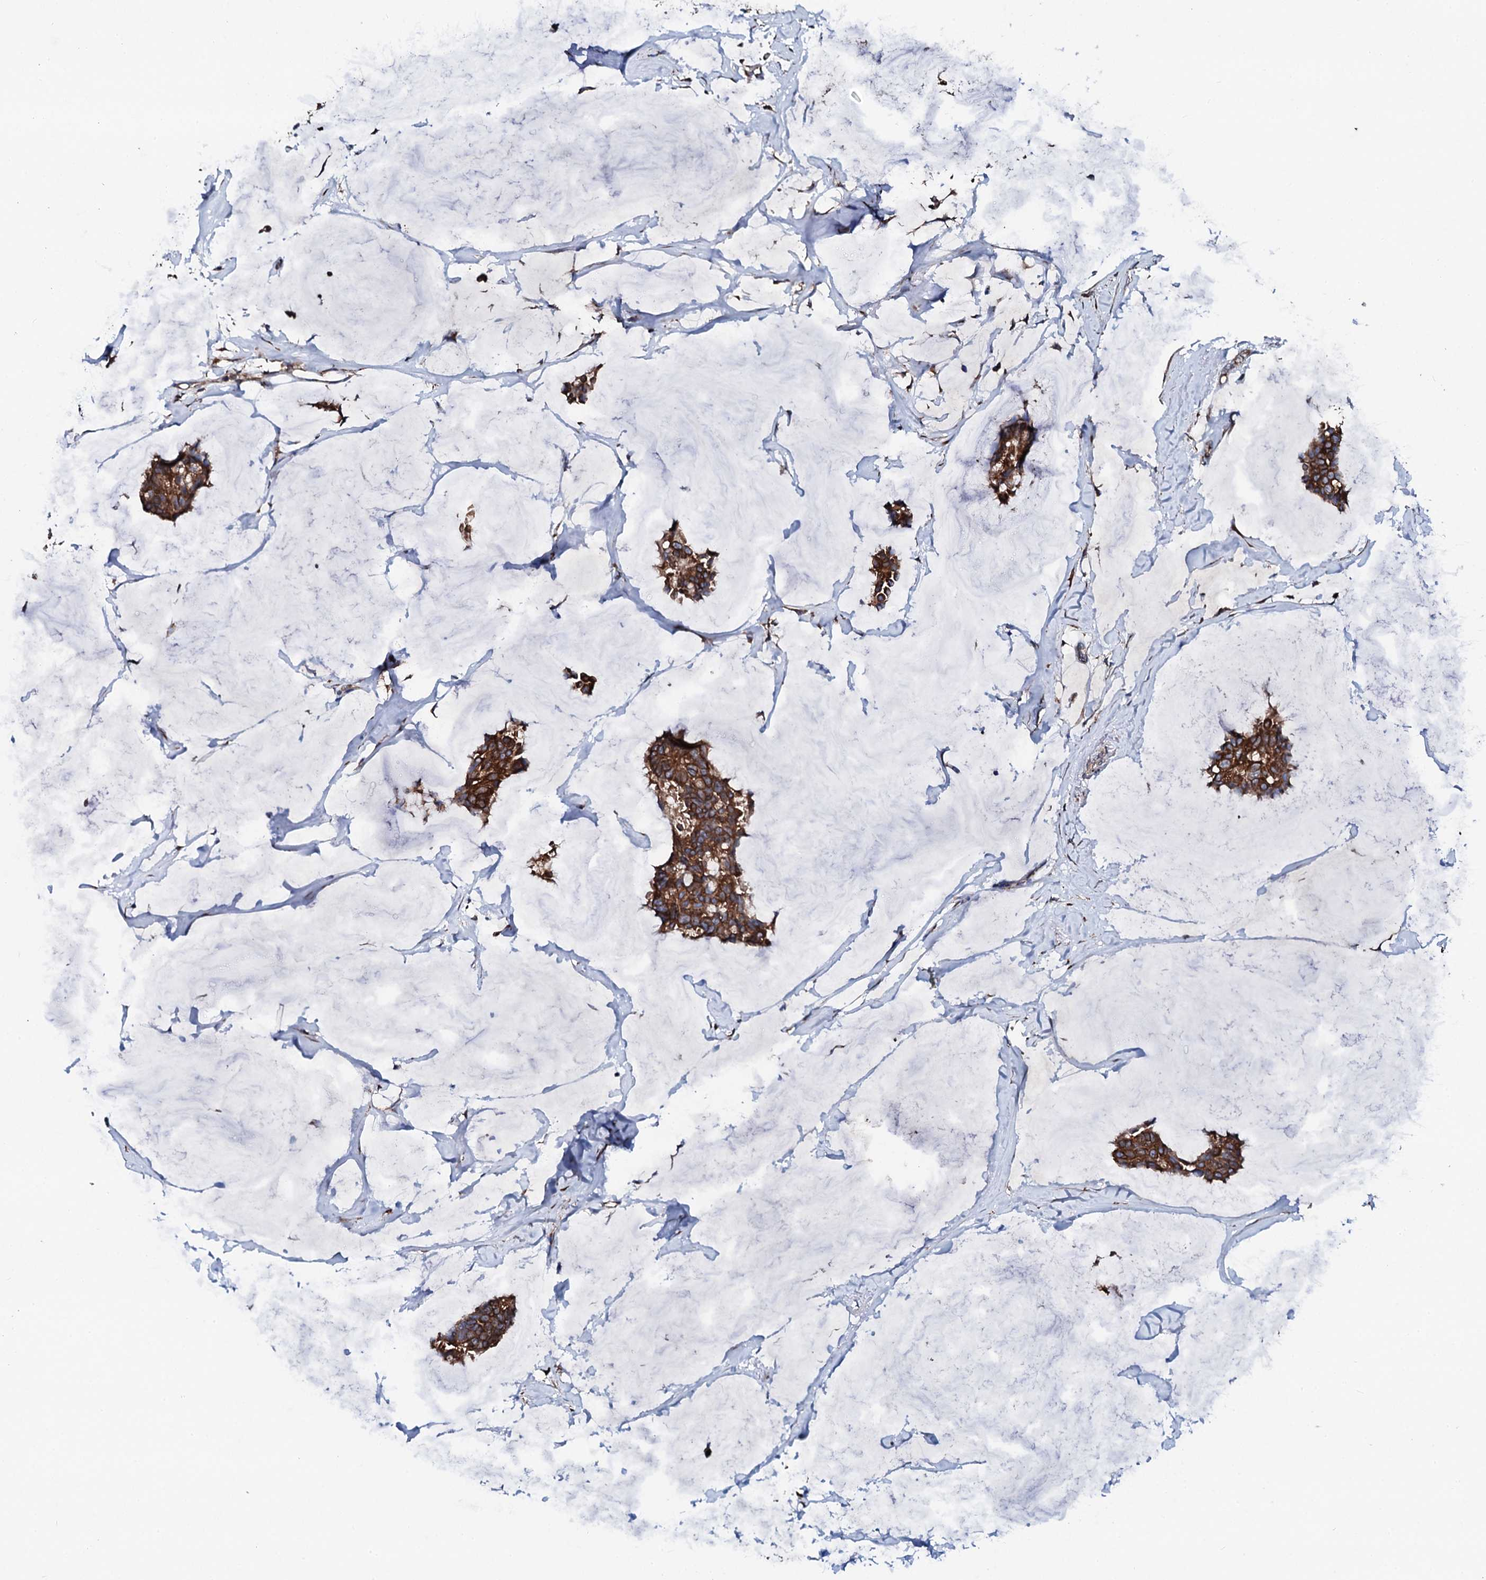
{"staining": {"intensity": "strong", "quantity": ">75%", "location": "cytoplasmic/membranous"}, "tissue": "breast cancer", "cell_type": "Tumor cells", "image_type": "cancer", "snomed": [{"axis": "morphology", "description": "Duct carcinoma"}, {"axis": "topography", "description": "Breast"}], "caption": "DAB (3,3'-diaminobenzidine) immunohistochemical staining of human breast cancer (infiltrating ductal carcinoma) displays strong cytoplasmic/membranous protein expression in about >75% of tumor cells.", "gene": "CKAP5", "patient": {"sex": "female", "age": 93}}